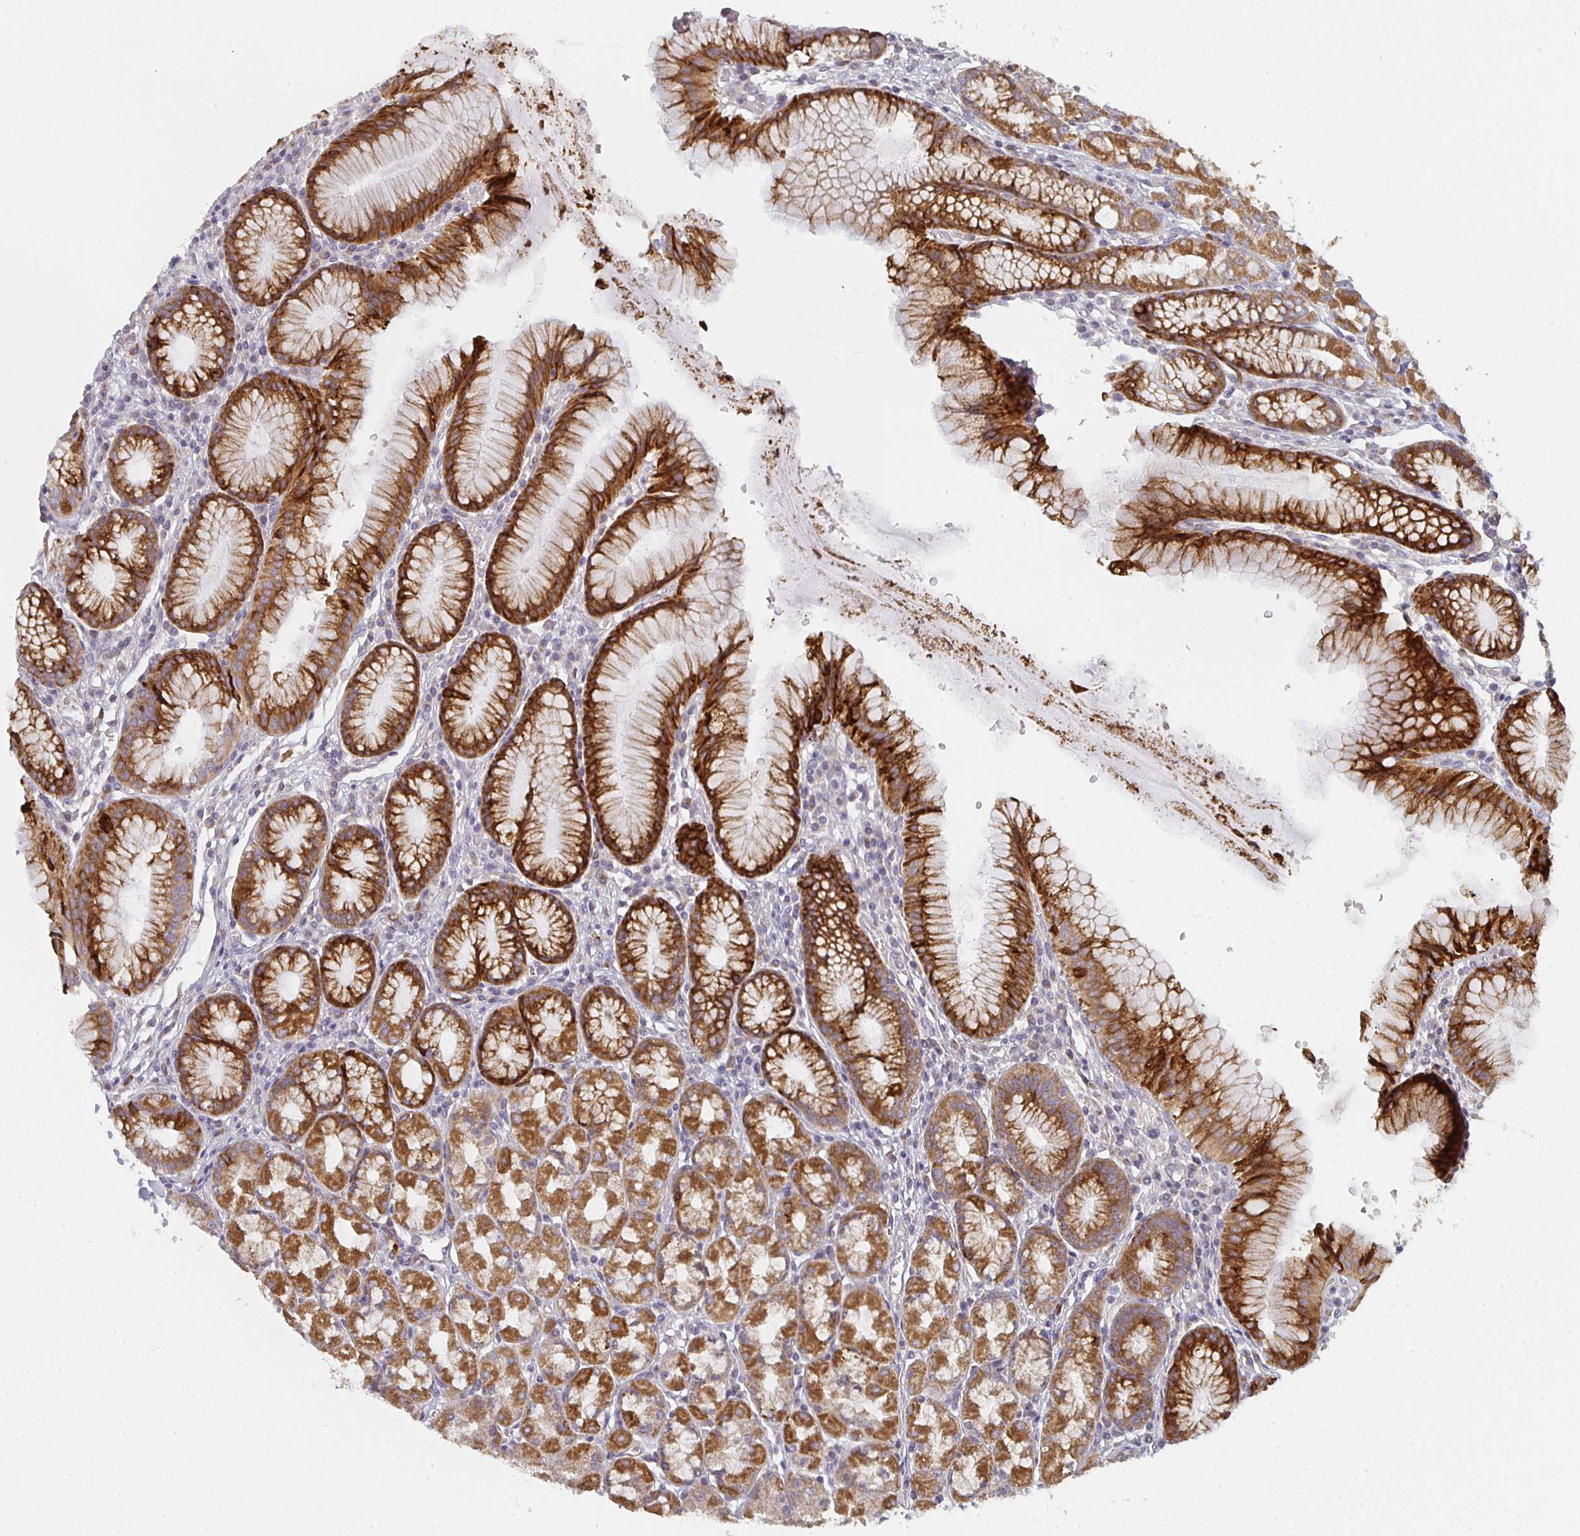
{"staining": {"intensity": "strong", "quantity": "25%-75%", "location": "cytoplasmic/membranous"}, "tissue": "stomach", "cell_type": "Glandular cells", "image_type": "normal", "snomed": [{"axis": "morphology", "description": "Normal tissue, NOS"}, {"axis": "topography", "description": "Stomach"}], "caption": "The immunohistochemical stain shows strong cytoplasmic/membranous expression in glandular cells of benign stomach.", "gene": "CTHRC1", "patient": {"sex": "male", "age": 55}}